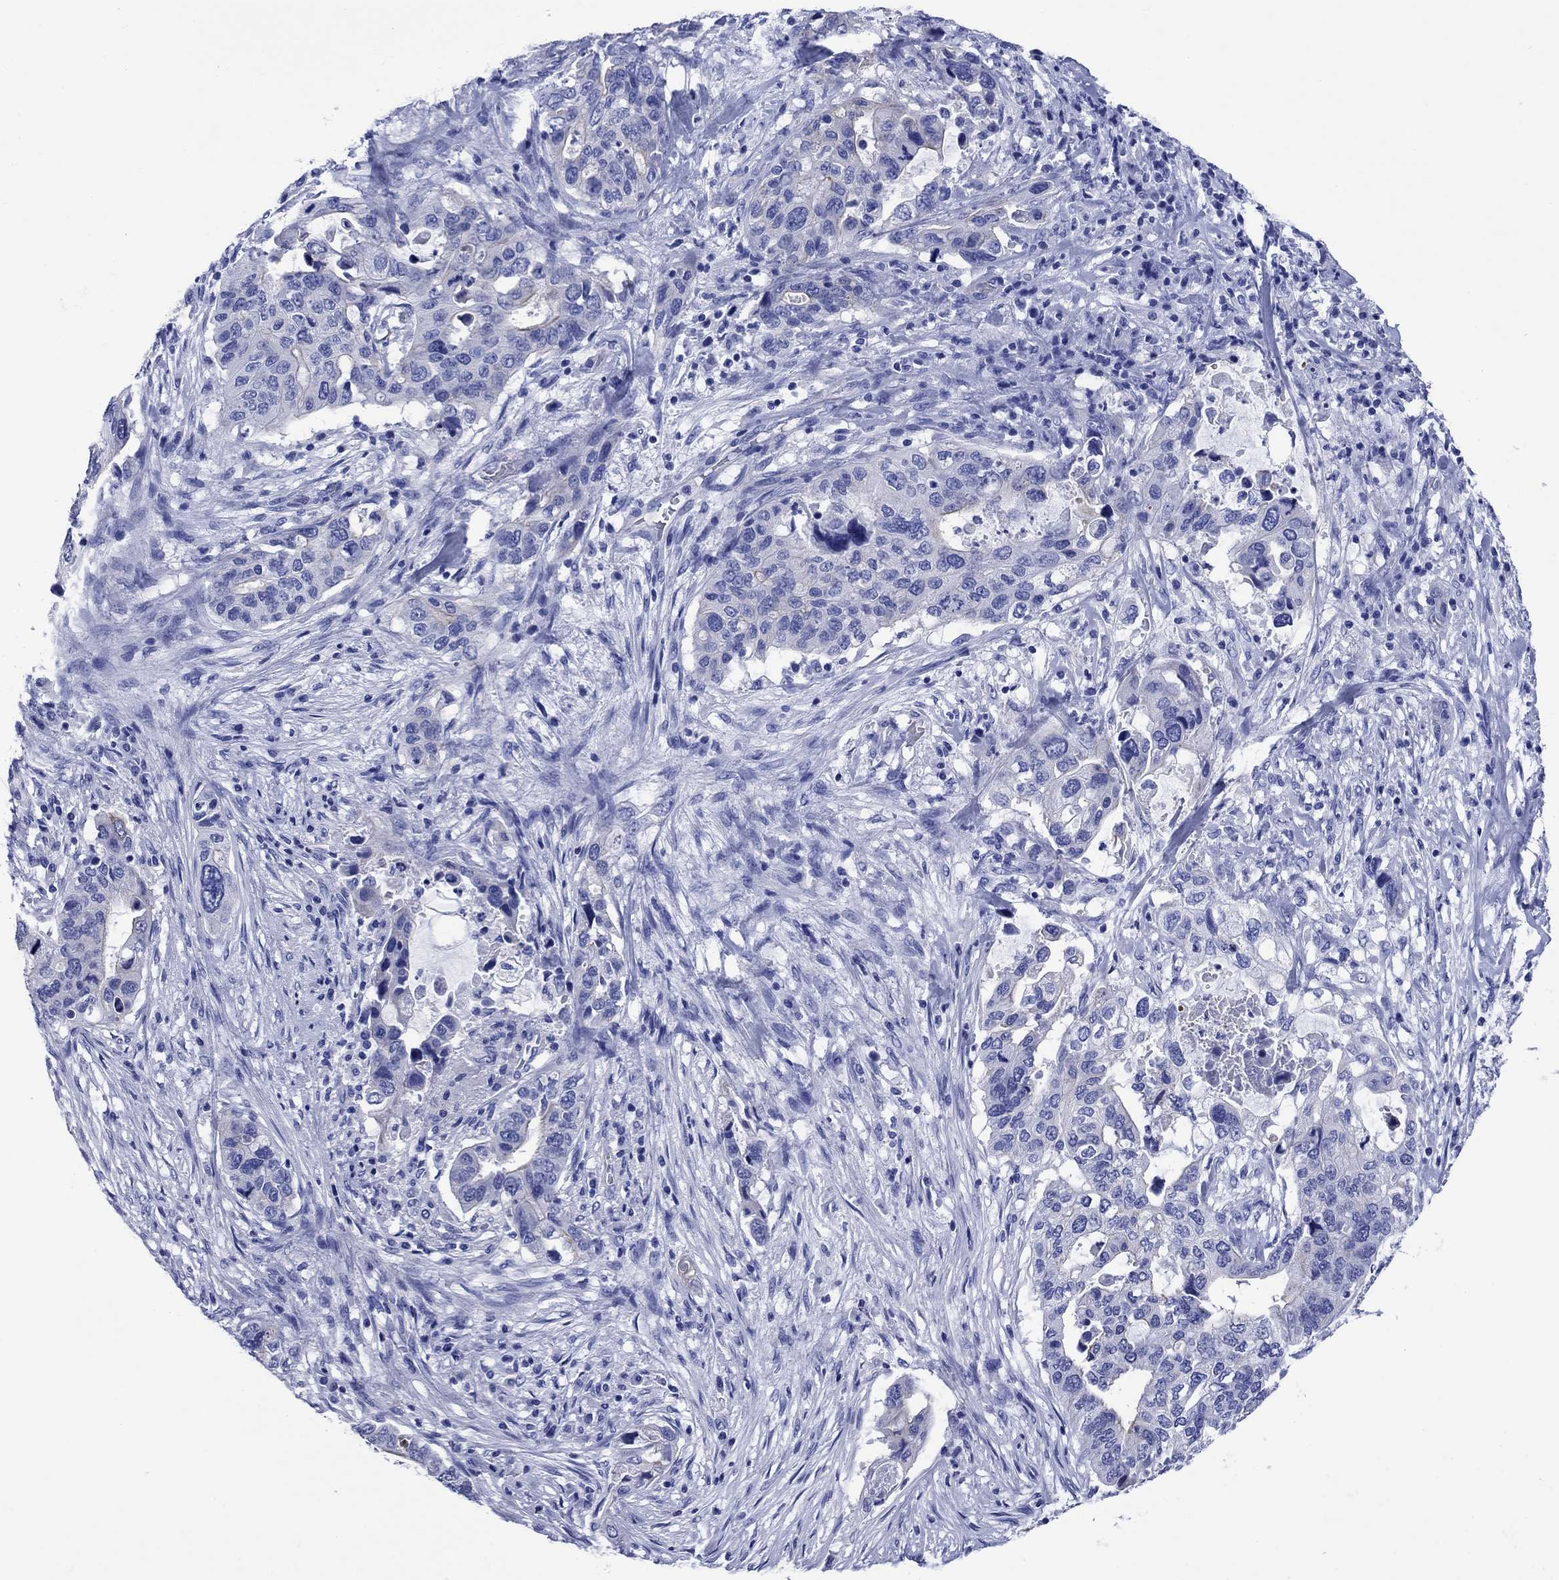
{"staining": {"intensity": "negative", "quantity": "none", "location": "none"}, "tissue": "stomach cancer", "cell_type": "Tumor cells", "image_type": "cancer", "snomed": [{"axis": "morphology", "description": "Adenocarcinoma, NOS"}, {"axis": "topography", "description": "Stomach"}], "caption": "Photomicrograph shows no protein expression in tumor cells of stomach cancer (adenocarcinoma) tissue. (Stains: DAB (3,3'-diaminobenzidine) immunohistochemistry (IHC) with hematoxylin counter stain, Microscopy: brightfield microscopy at high magnification).", "gene": "SLC1A2", "patient": {"sex": "male", "age": 54}}